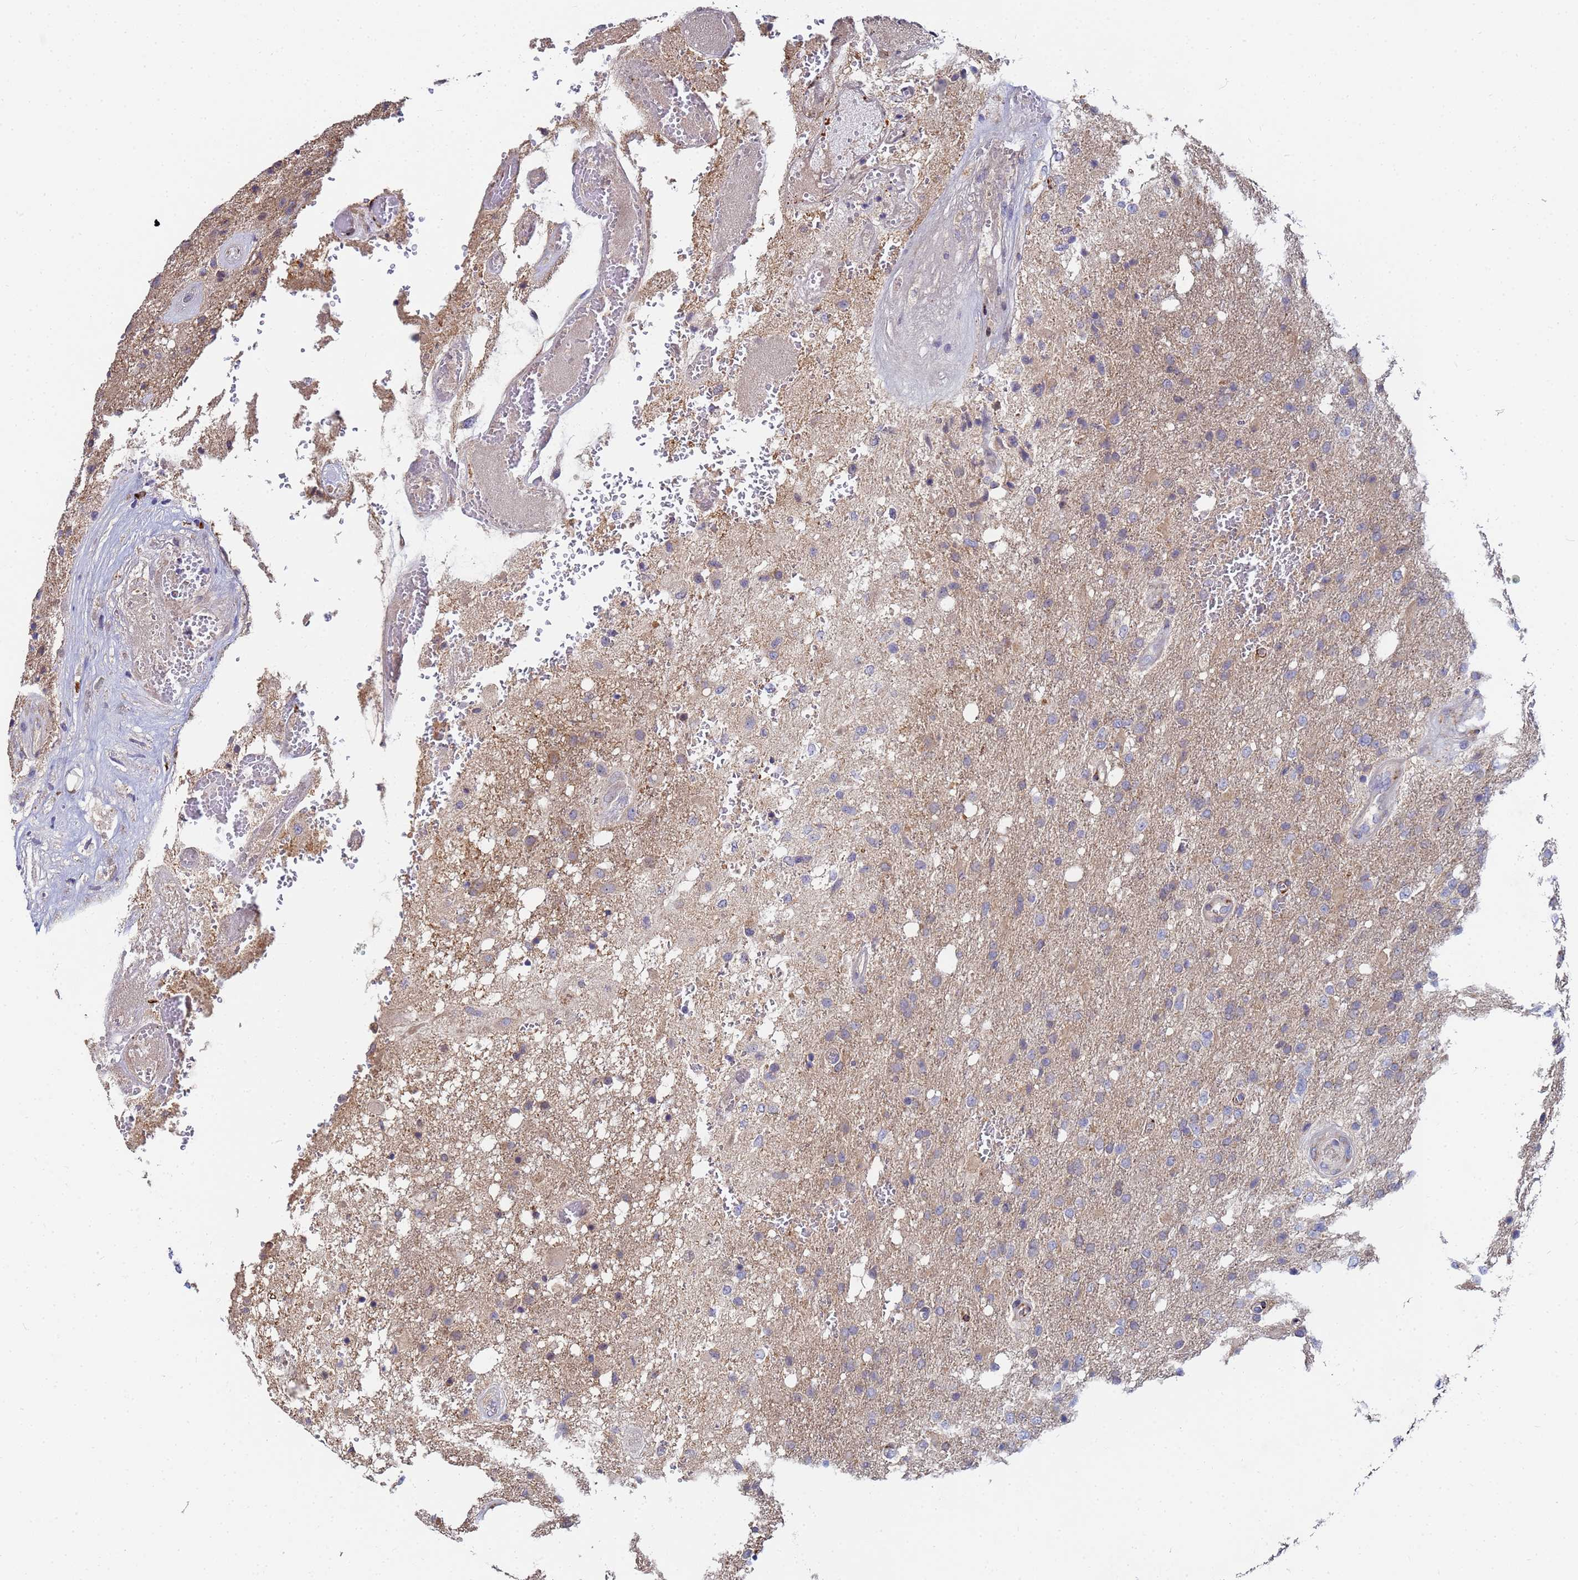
{"staining": {"intensity": "negative", "quantity": "none", "location": "none"}, "tissue": "glioma", "cell_type": "Tumor cells", "image_type": "cancer", "snomed": [{"axis": "morphology", "description": "Glioma, malignant, High grade"}, {"axis": "topography", "description": "Brain"}], "caption": "High-grade glioma (malignant) was stained to show a protein in brown. There is no significant expression in tumor cells.", "gene": "C5orf34", "patient": {"sex": "female", "age": 74}}